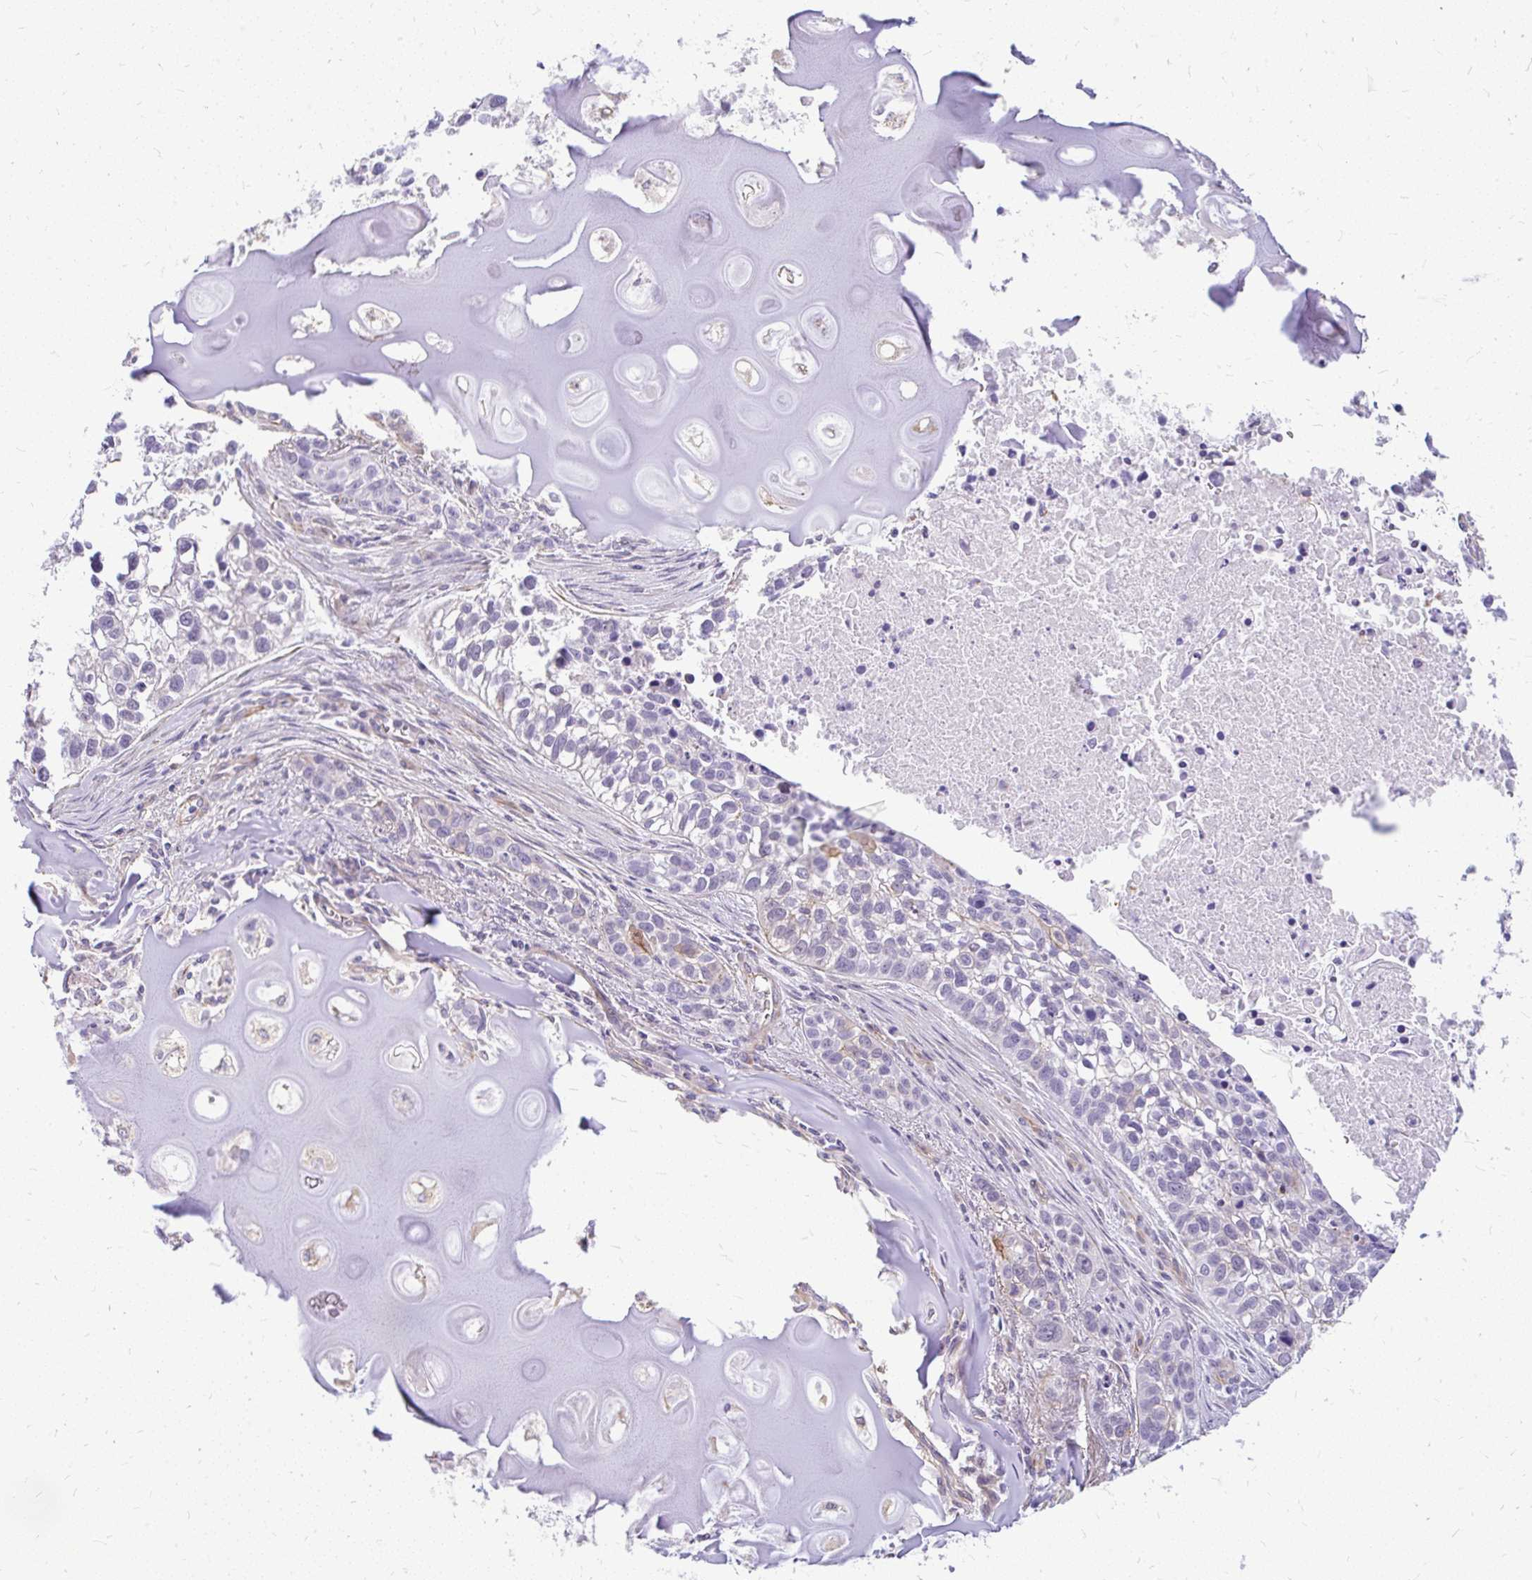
{"staining": {"intensity": "negative", "quantity": "none", "location": "none"}, "tissue": "lung cancer", "cell_type": "Tumor cells", "image_type": "cancer", "snomed": [{"axis": "morphology", "description": "Squamous cell carcinoma, NOS"}, {"axis": "topography", "description": "Lung"}], "caption": "Squamous cell carcinoma (lung) was stained to show a protein in brown. There is no significant positivity in tumor cells.", "gene": "FAM83C", "patient": {"sex": "male", "age": 74}}